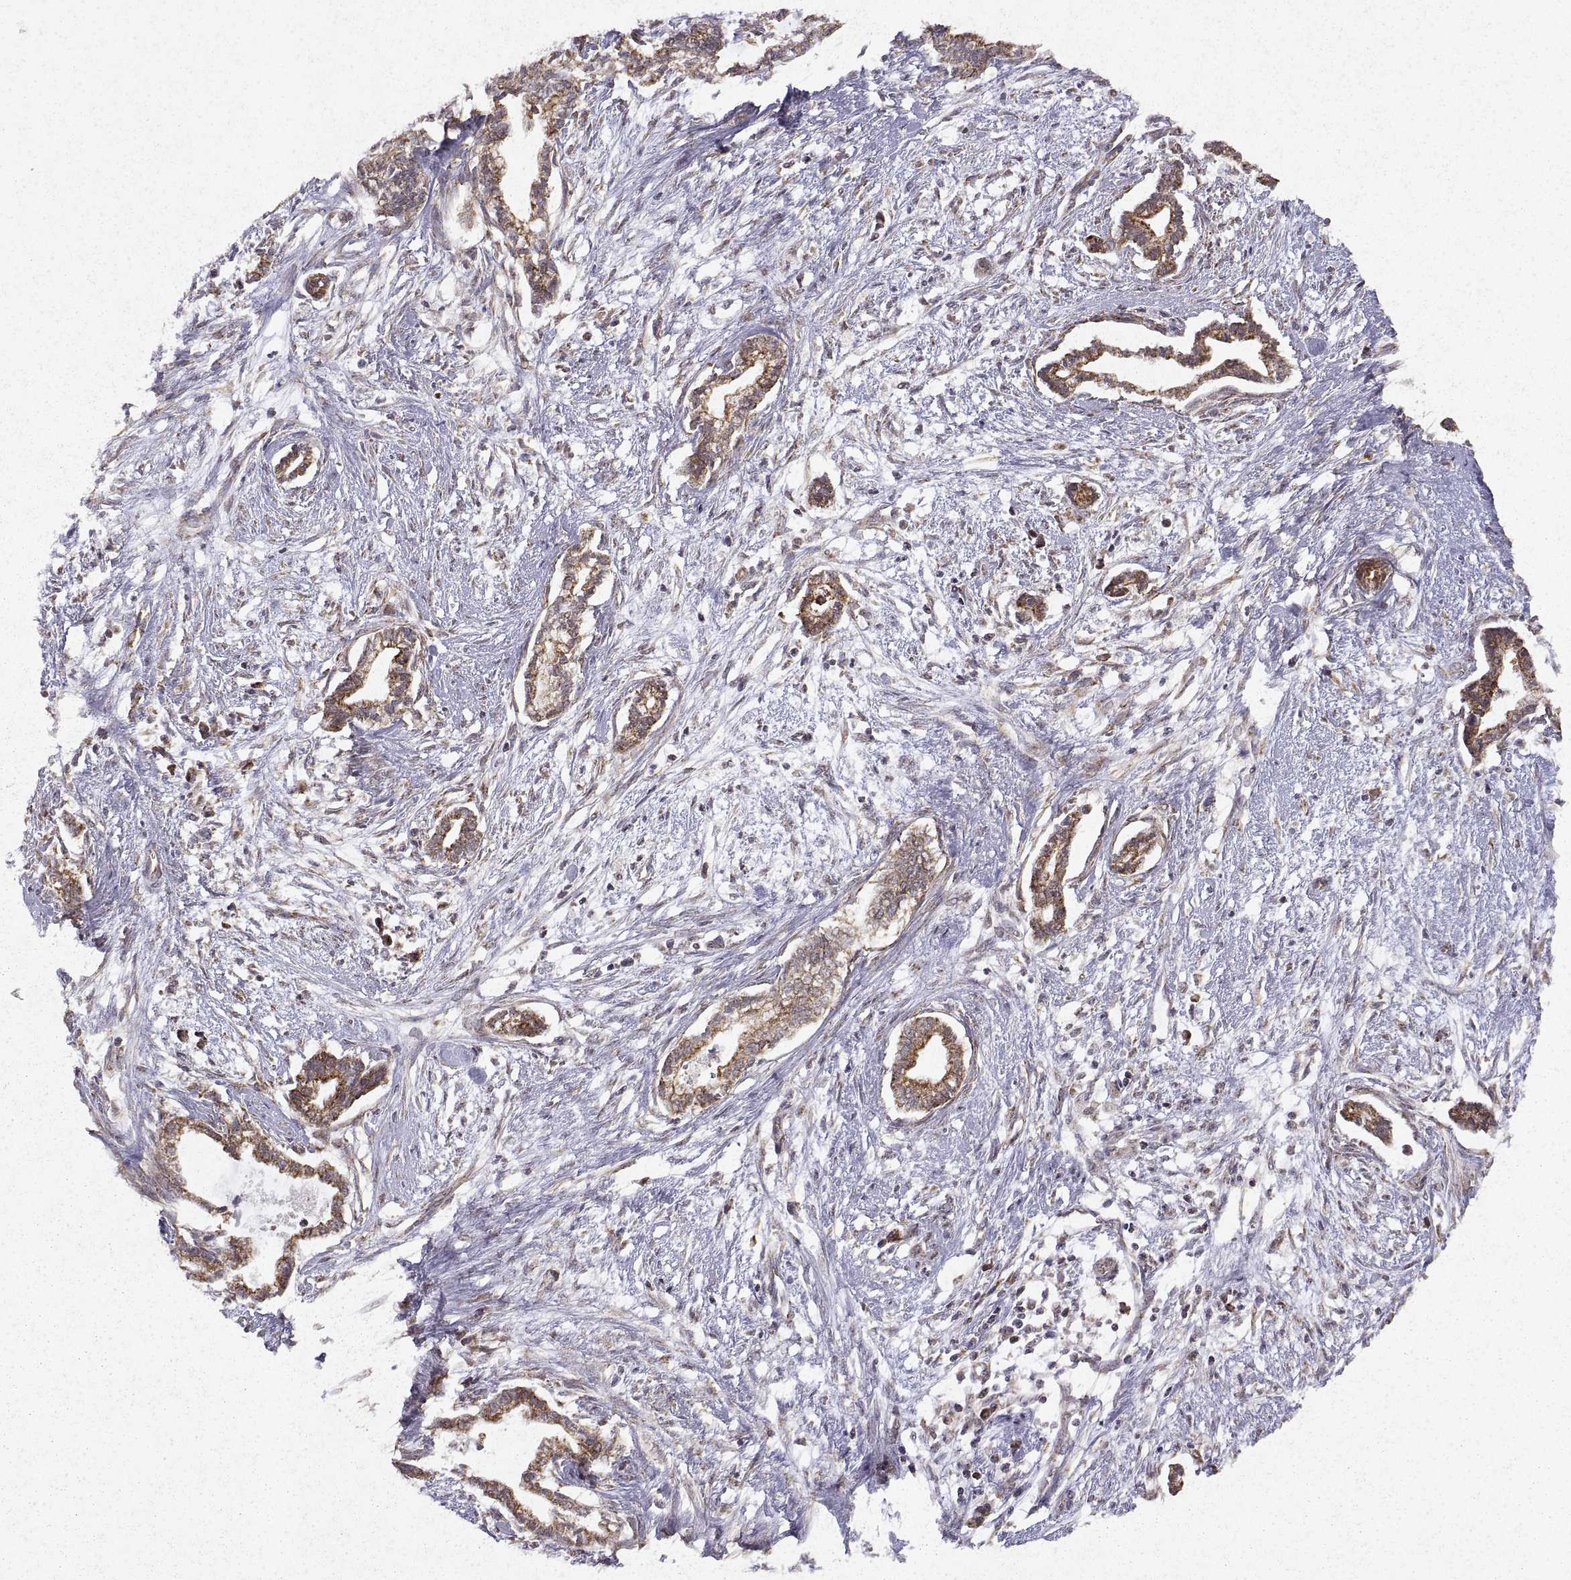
{"staining": {"intensity": "moderate", "quantity": ">75%", "location": "cytoplasmic/membranous"}, "tissue": "cervical cancer", "cell_type": "Tumor cells", "image_type": "cancer", "snomed": [{"axis": "morphology", "description": "Adenocarcinoma, NOS"}, {"axis": "topography", "description": "Cervix"}], "caption": "Cervical cancer (adenocarcinoma) stained with immunohistochemistry (IHC) reveals moderate cytoplasmic/membranous expression in approximately >75% of tumor cells.", "gene": "MANBAL", "patient": {"sex": "female", "age": 62}}